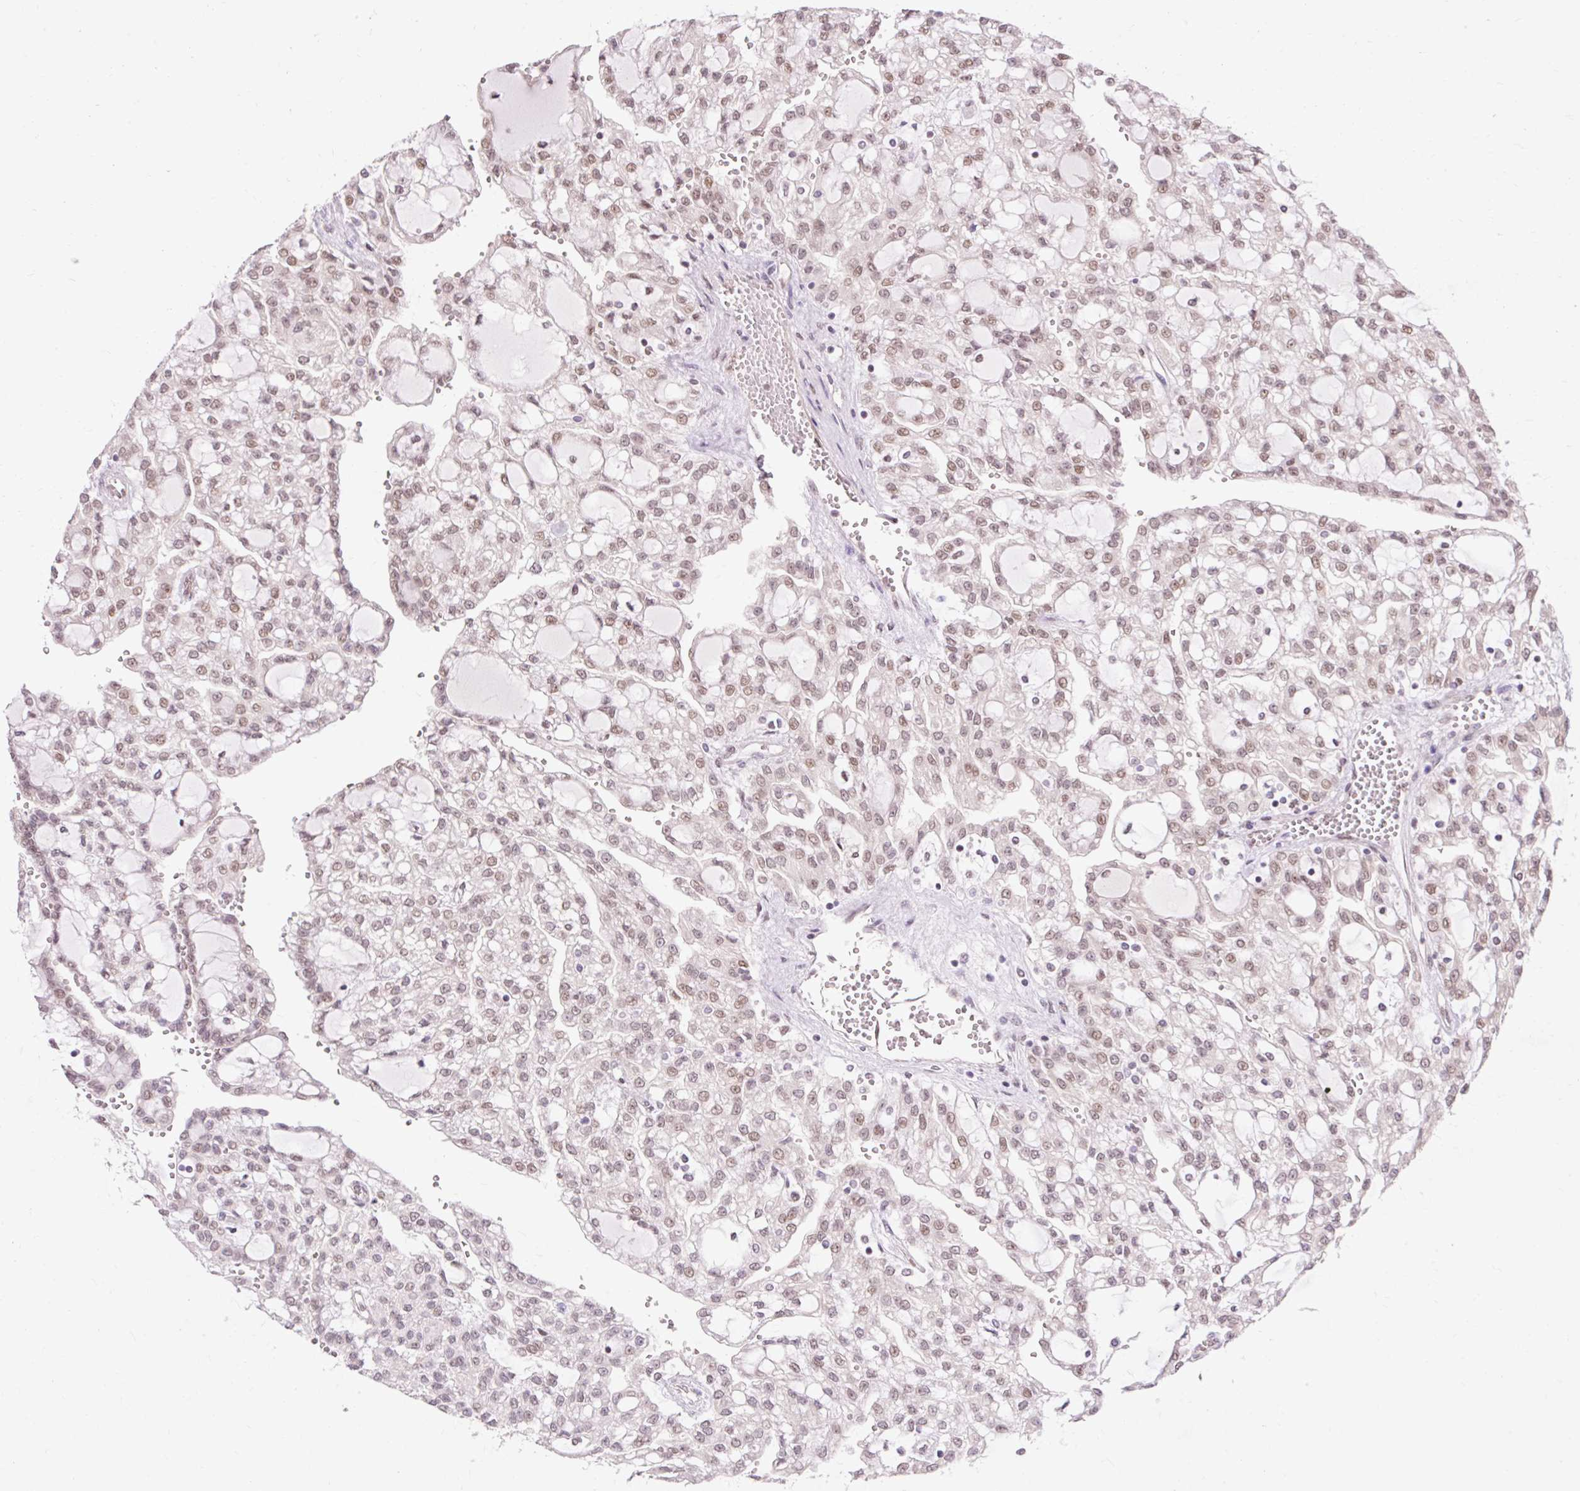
{"staining": {"intensity": "weak", "quantity": ">75%", "location": "nuclear"}, "tissue": "renal cancer", "cell_type": "Tumor cells", "image_type": "cancer", "snomed": [{"axis": "morphology", "description": "Adenocarcinoma, NOS"}, {"axis": "topography", "description": "Kidney"}], "caption": "IHC staining of renal cancer, which displays low levels of weak nuclear expression in approximately >75% of tumor cells indicating weak nuclear protein positivity. The staining was performed using DAB (brown) for protein detection and nuclei were counterstained in hematoxylin (blue).", "gene": "NPIPB12", "patient": {"sex": "male", "age": 63}}